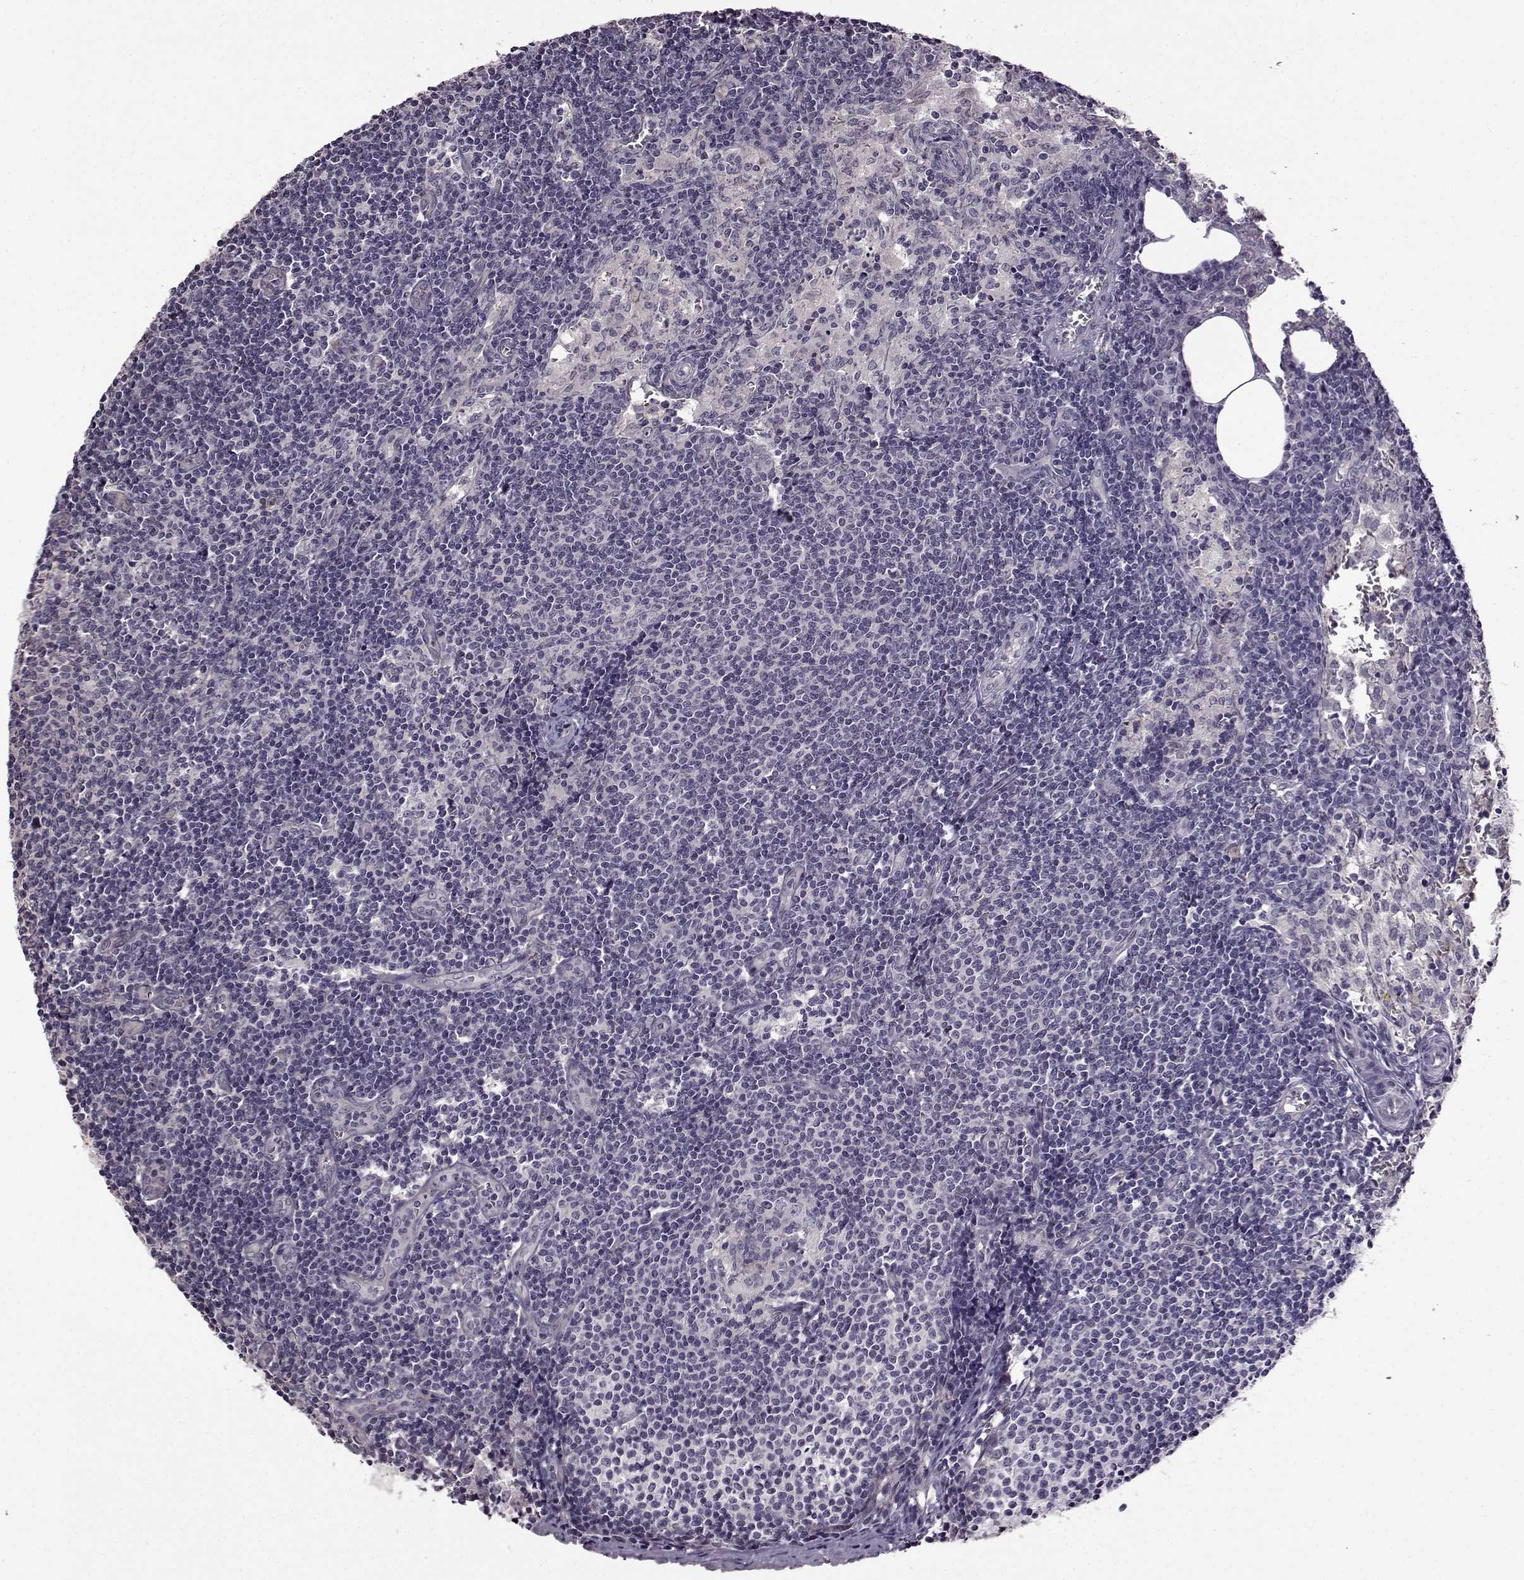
{"staining": {"intensity": "negative", "quantity": "none", "location": "none"}, "tissue": "lymph node", "cell_type": "Germinal center cells", "image_type": "normal", "snomed": [{"axis": "morphology", "description": "Normal tissue, NOS"}, {"axis": "topography", "description": "Lymph node"}], "caption": "This is an immunohistochemistry (IHC) image of benign human lymph node. There is no expression in germinal center cells.", "gene": "EDDM3B", "patient": {"sex": "female", "age": 50}}